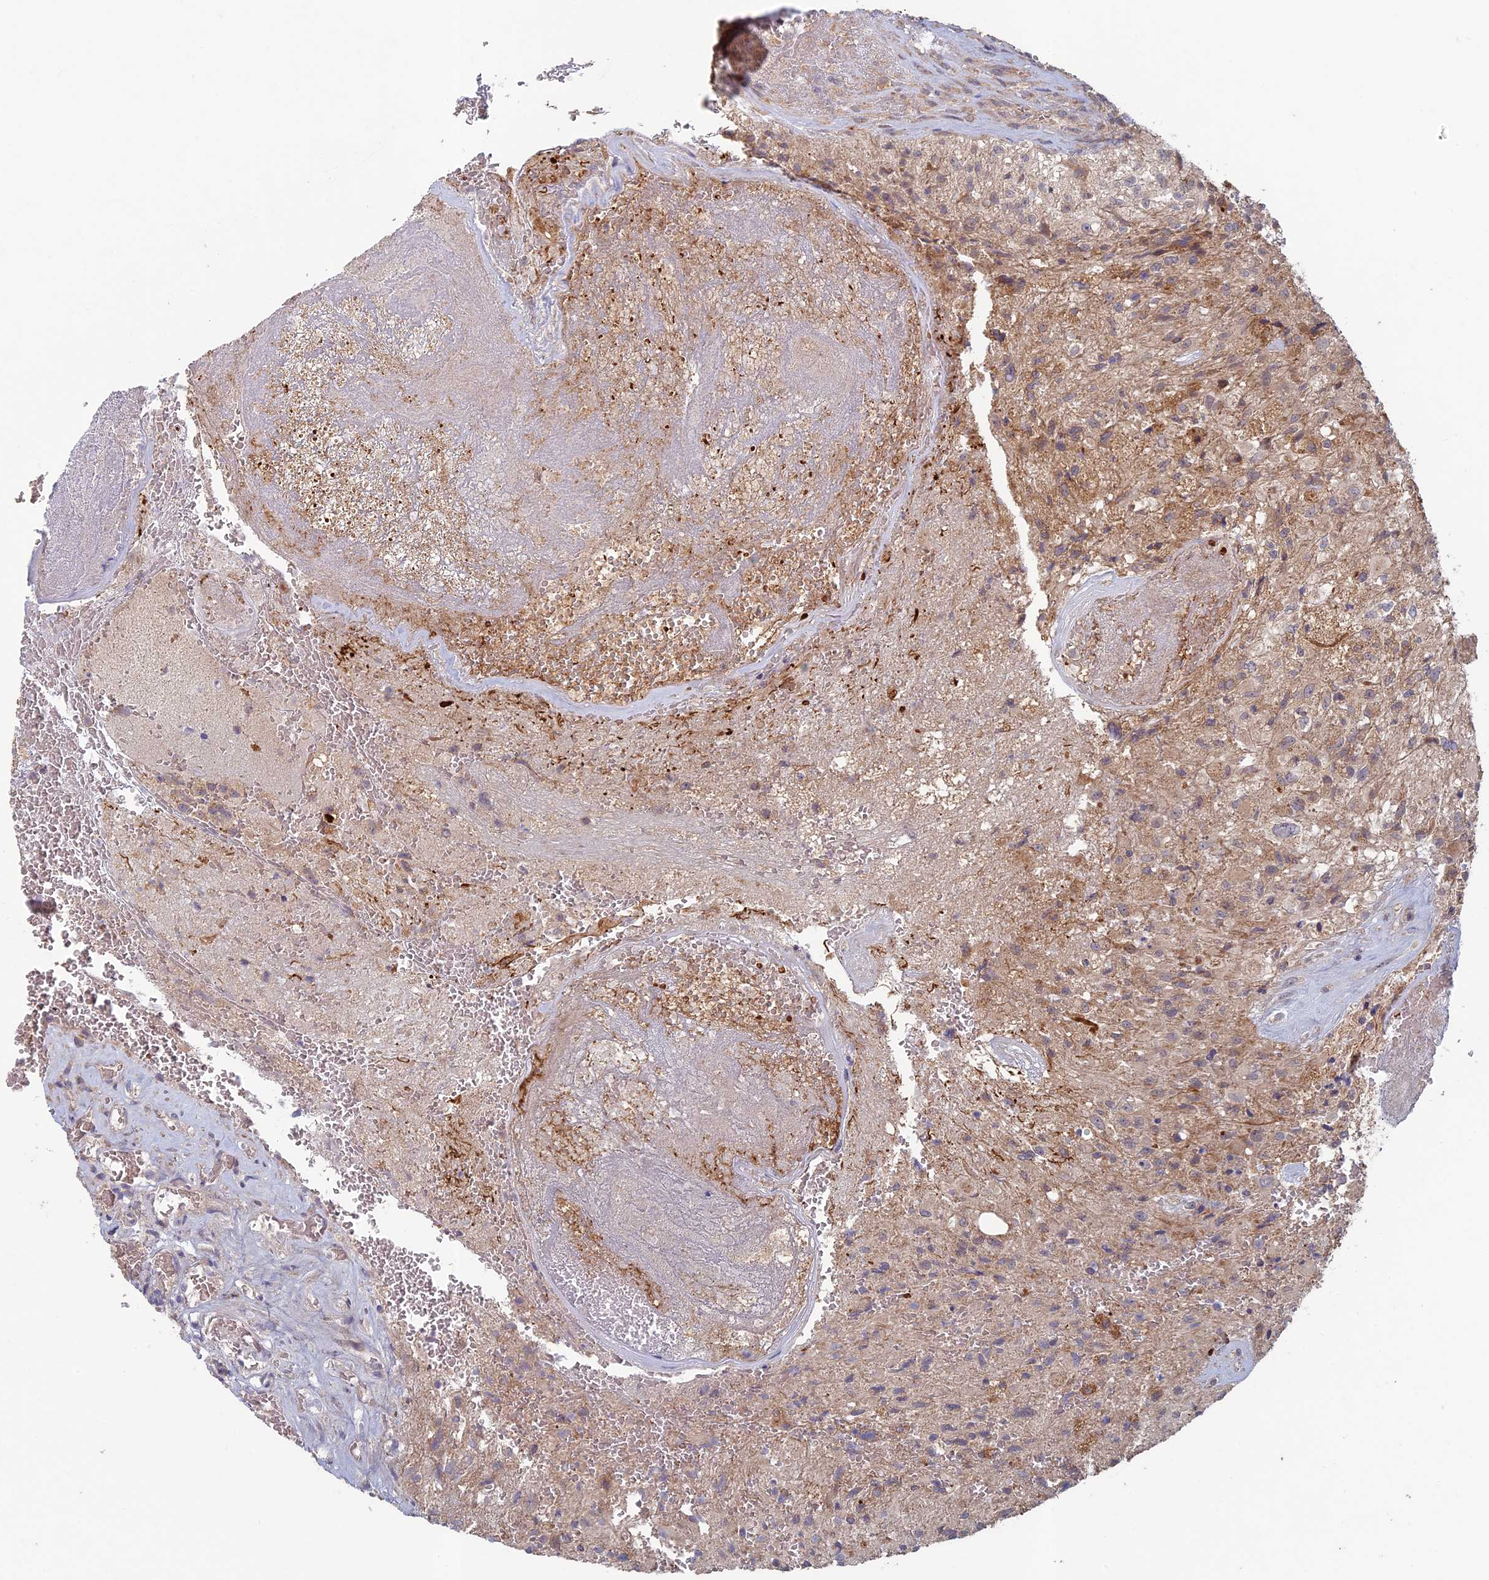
{"staining": {"intensity": "moderate", "quantity": "<25%", "location": "cytoplasmic/membranous"}, "tissue": "glioma", "cell_type": "Tumor cells", "image_type": "cancer", "snomed": [{"axis": "morphology", "description": "Glioma, malignant, High grade"}, {"axis": "topography", "description": "Brain"}], "caption": "Immunohistochemical staining of high-grade glioma (malignant) shows low levels of moderate cytoplasmic/membranous protein expression in about <25% of tumor cells.", "gene": "RCCD1", "patient": {"sex": "male", "age": 56}}